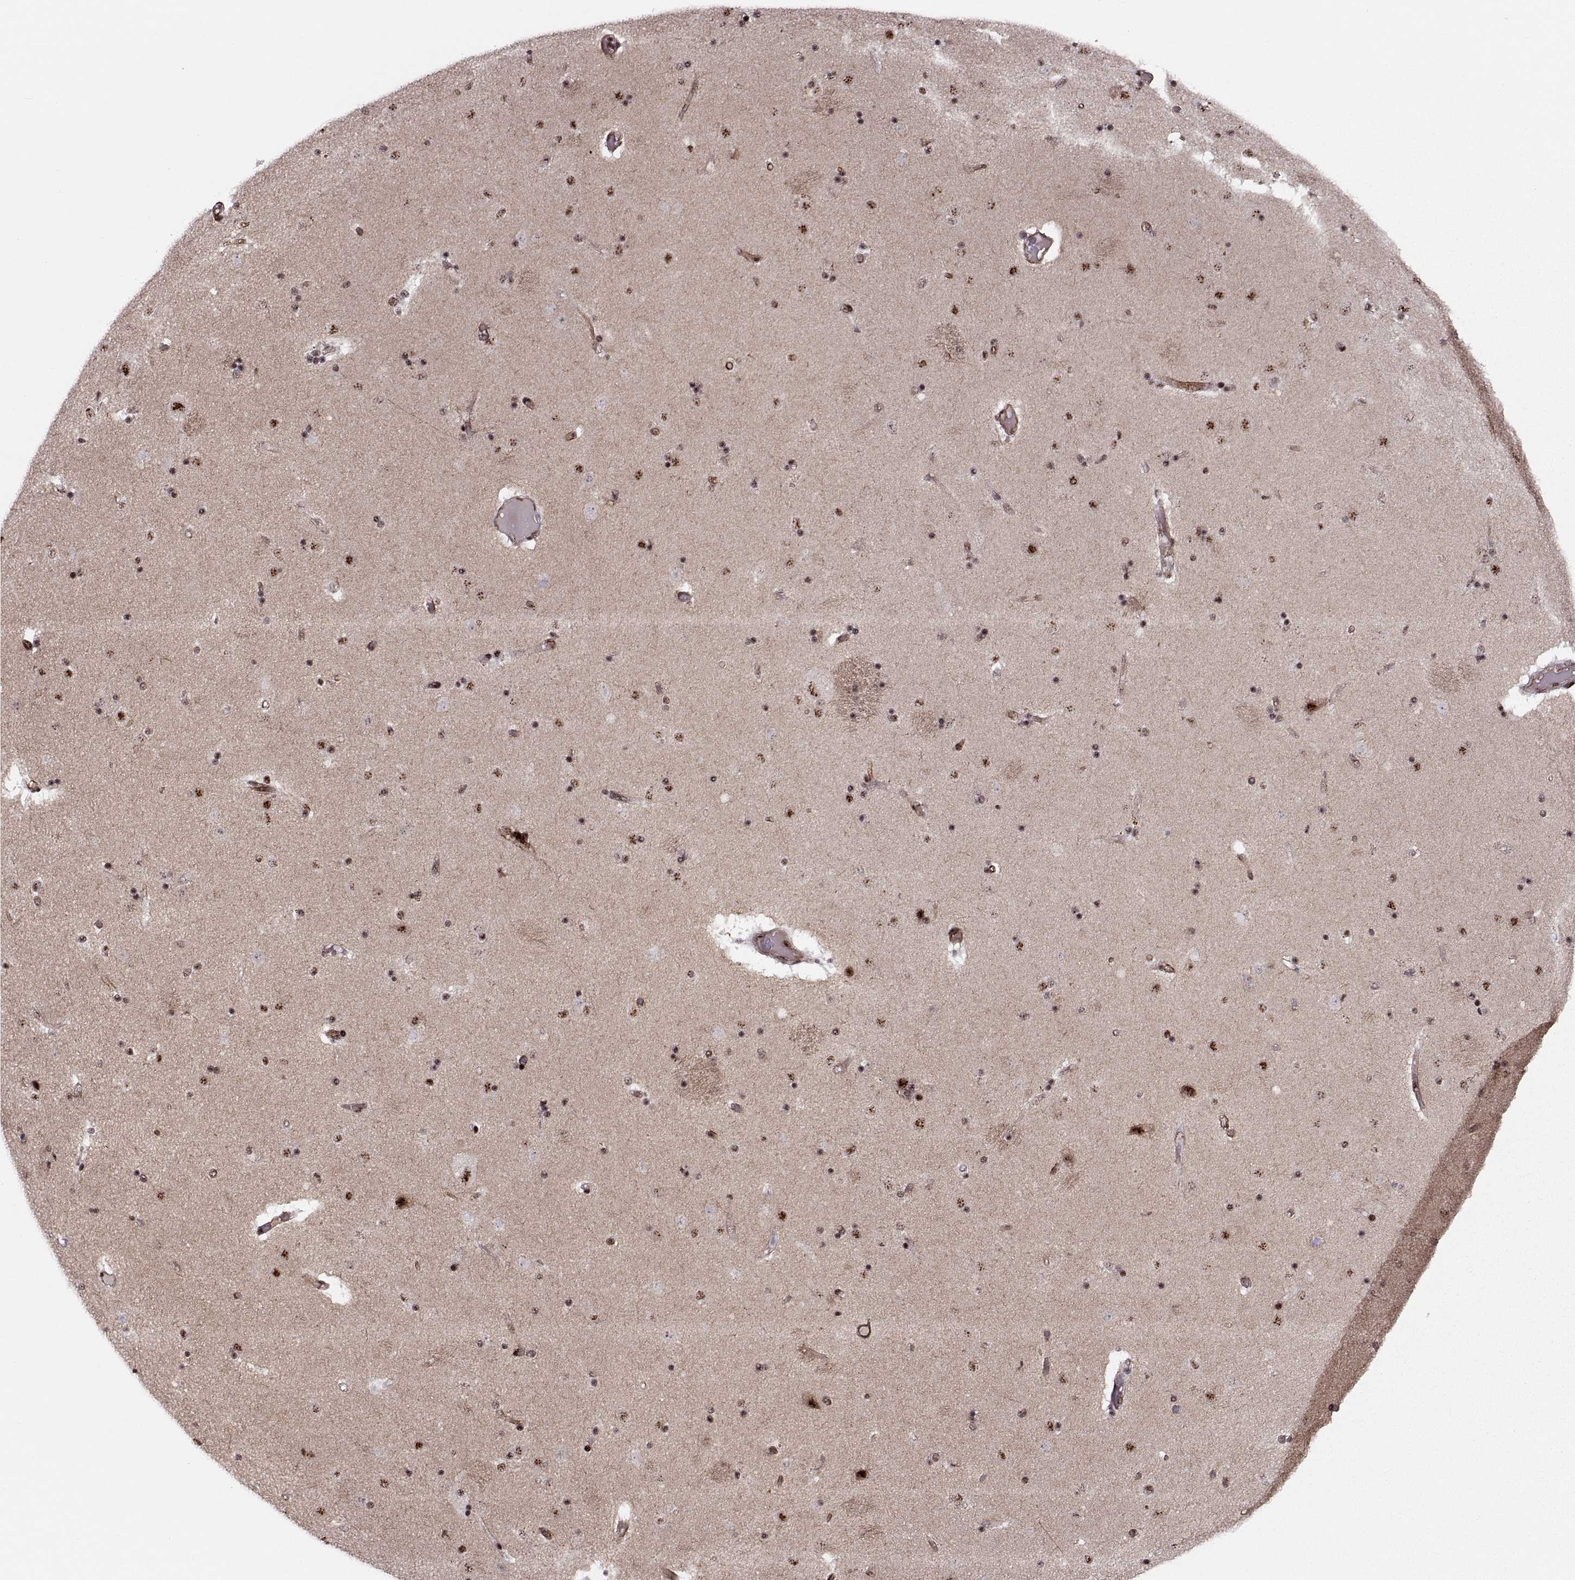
{"staining": {"intensity": "moderate", "quantity": "25%-75%", "location": "nuclear"}, "tissue": "caudate", "cell_type": "Glial cells", "image_type": "normal", "snomed": [{"axis": "morphology", "description": "Normal tissue, NOS"}, {"axis": "topography", "description": "Lateral ventricle wall"}], "caption": "Glial cells show medium levels of moderate nuclear staining in approximately 25%-75% of cells in normal human caudate.", "gene": "ZCCHC17", "patient": {"sex": "female", "age": 71}}